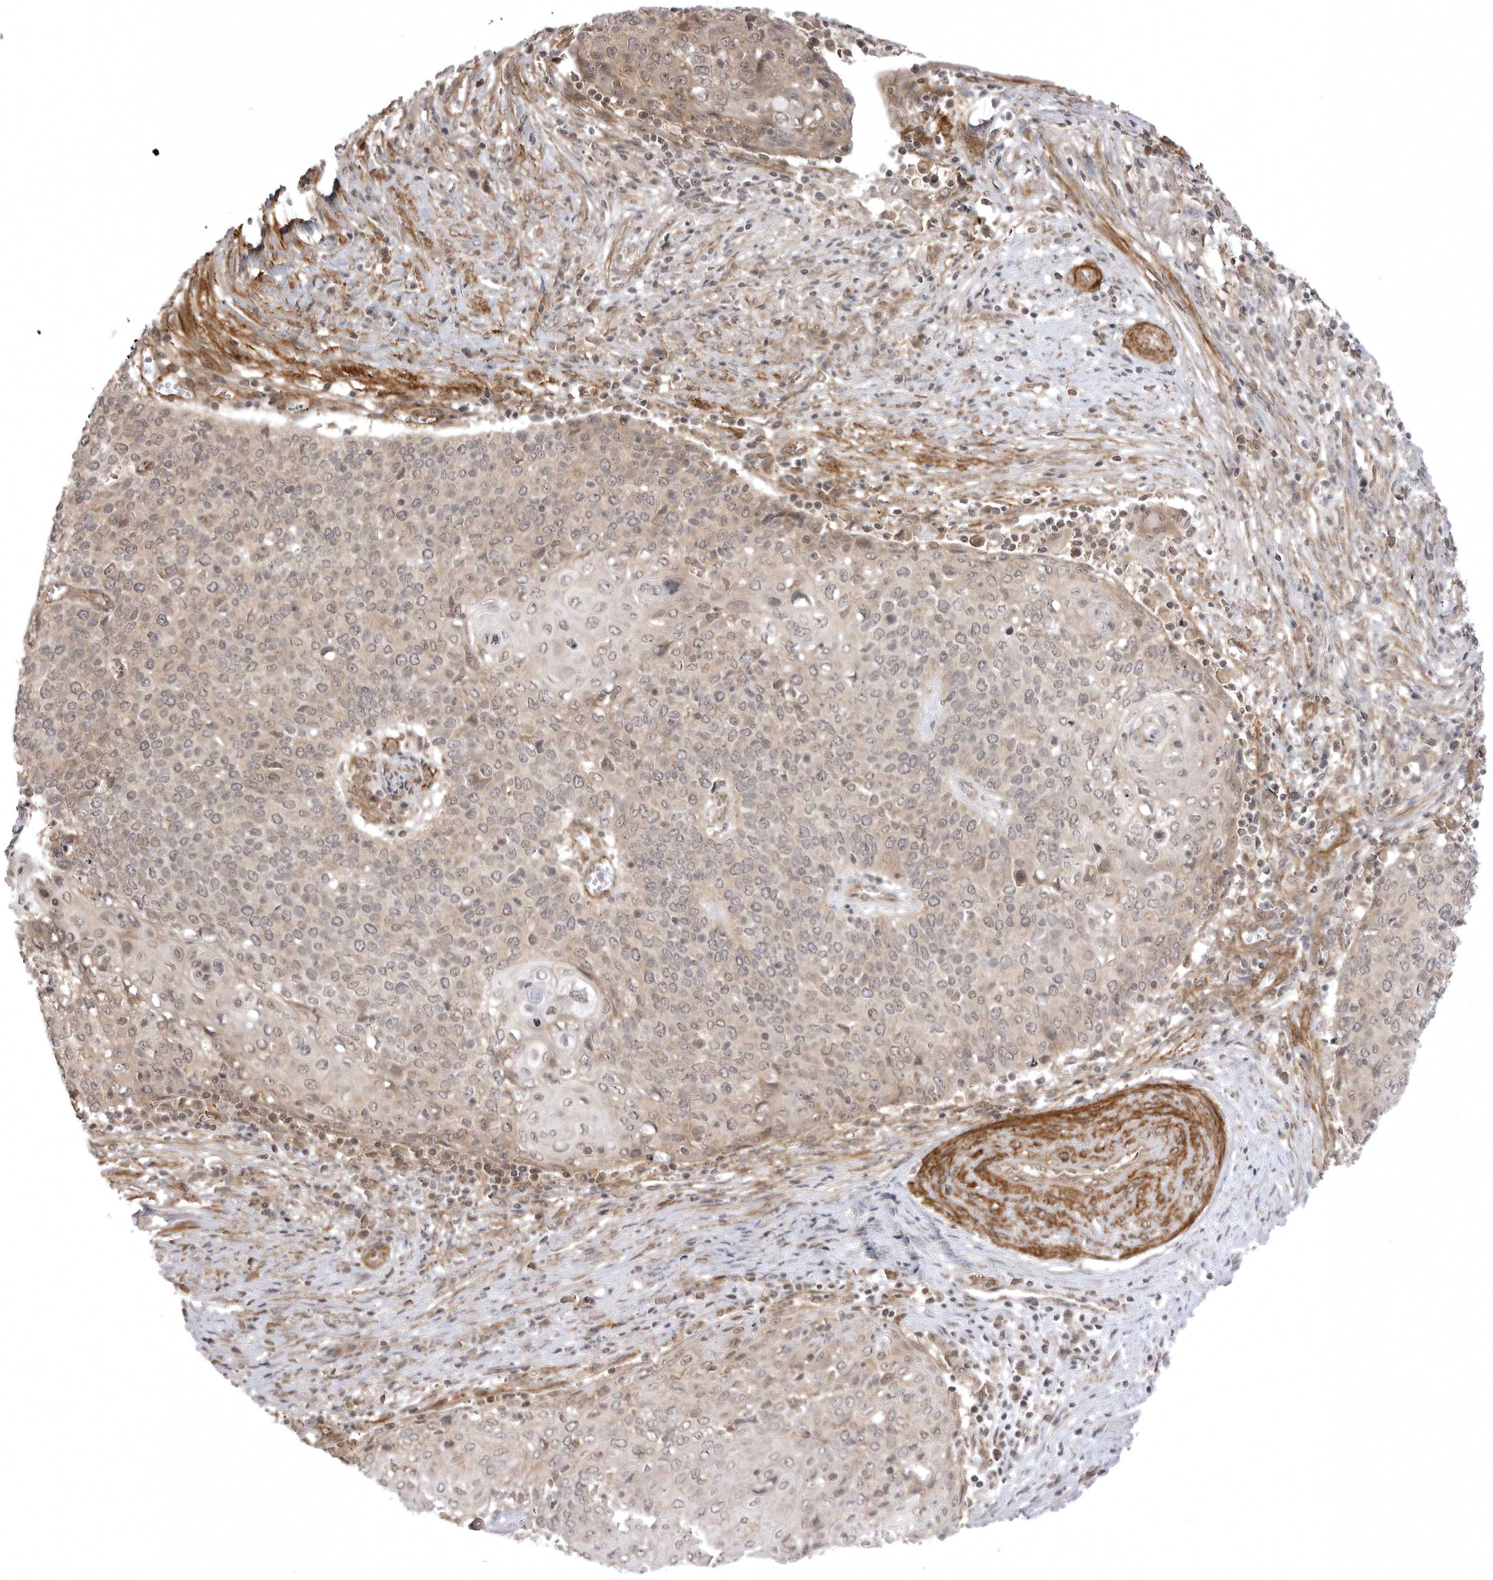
{"staining": {"intensity": "weak", "quantity": "<25%", "location": "cytoplasmic/membranous"}, "tissue": "cervical cancer", "cell_type": "Tumor cells", "image_type": "cancer", "snomed": [{"axis": "morphology", "description": "Squamous cell carcinoma, NOS"}, {"axis": "topography", "description": "Cervix"}], "caption": "Immunohistochemistry of human squamous cell carcinoma (cervical) demonstrates no expression in tumor cells.", "gene": "SORBS1", "patient": {"sex": "female", "age": 39}}